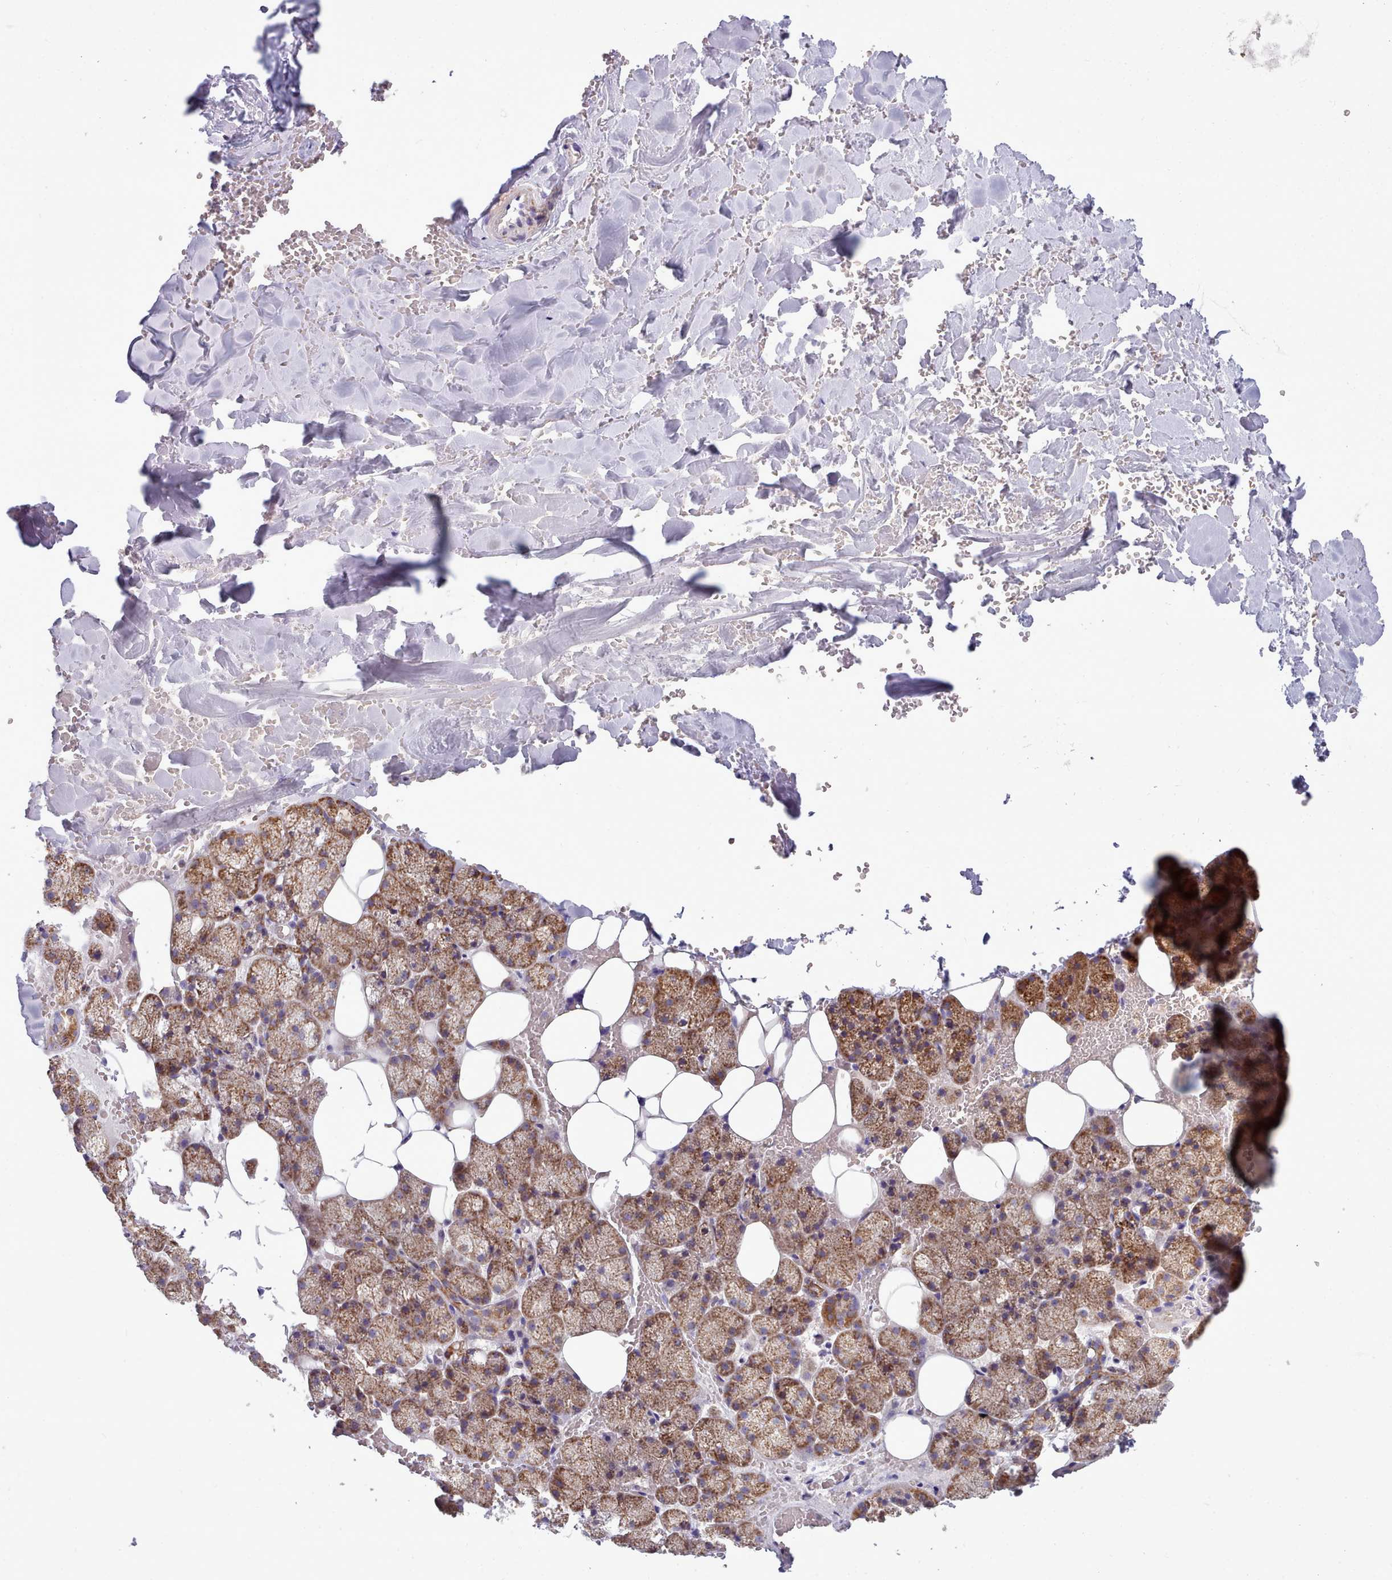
{"staining": {"intensity": "negative", "quantity": "none", "location": "none"}, "tissue": "adipose tissue", "cell_type": "Adipocytes", "image_type": "normal", "snomed": [{"axis": "morphology", "description": "Normal tissue, NOS"}, {"axis": "topography", "description": "Salivary gland"}, {"axis": "topography", "description": "Peripheral nerve tissue"}], "caption": "The photomicrograph shows no staining of adipocytes in normal adipose tissue. (Brightfield microscopy of DAB (3,3'-diaminobenzidine) immunohistochemistry at high magnification).", "gene": "SRP54", "patient": {"sex": "male", "age": 38}}